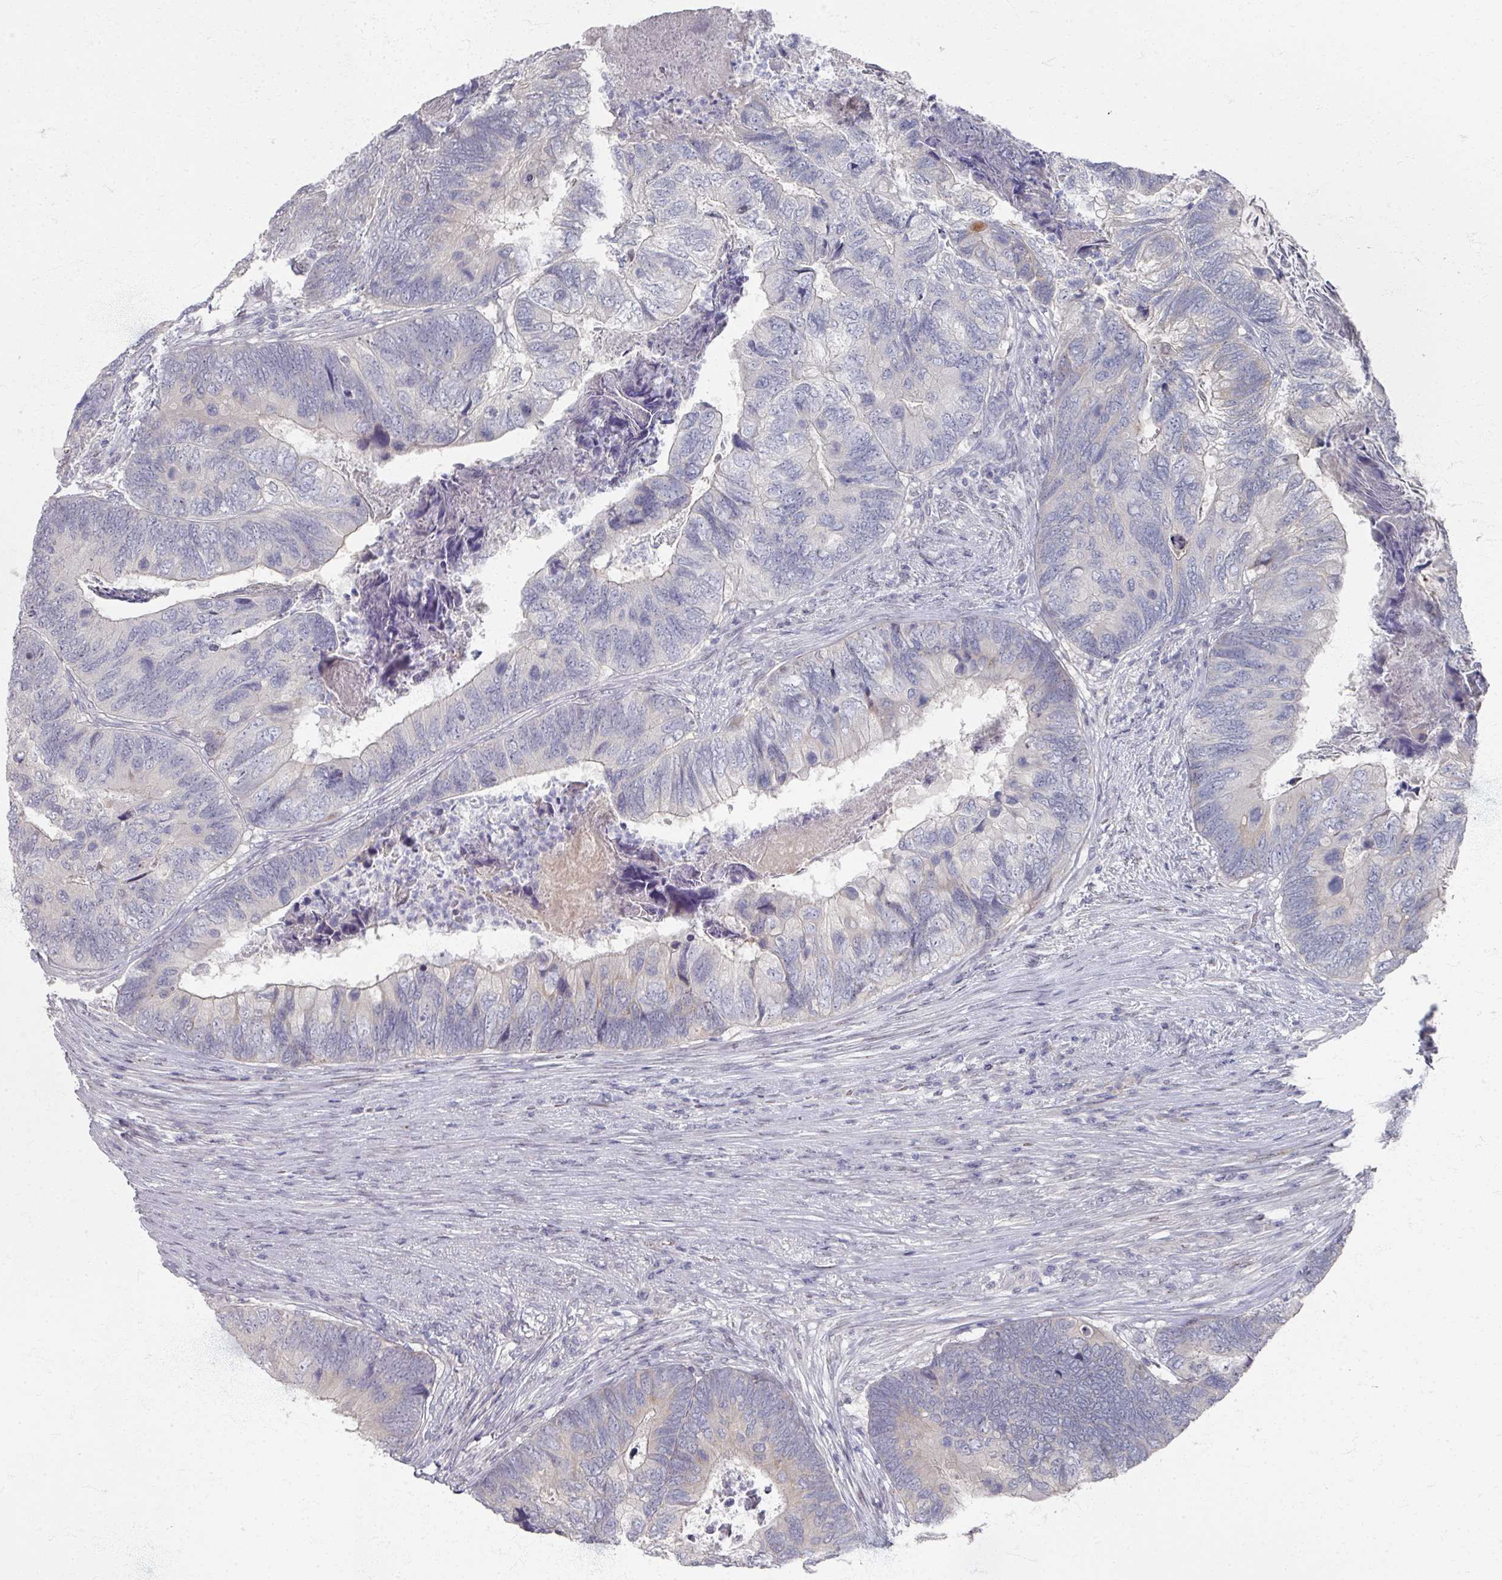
{"staining": {"intensity": "negative", "quantity": "none", "location": "none"}, "tissue": "colorectal cancer", "cell_type": "Tumor cells", "image_type": "cancer", "snomed": [{"axis": "morphology", "description": "Adenocarcinoma, NOS"}, {"axis": "topography", "description": "Colon"}], "caption": "Immunohistochemical staining of colorectal adenocarcinoma shows no significant positivity in tumor cells.", "gene": "TTYH3", "patient": {"sex": "female", "age": 67}}